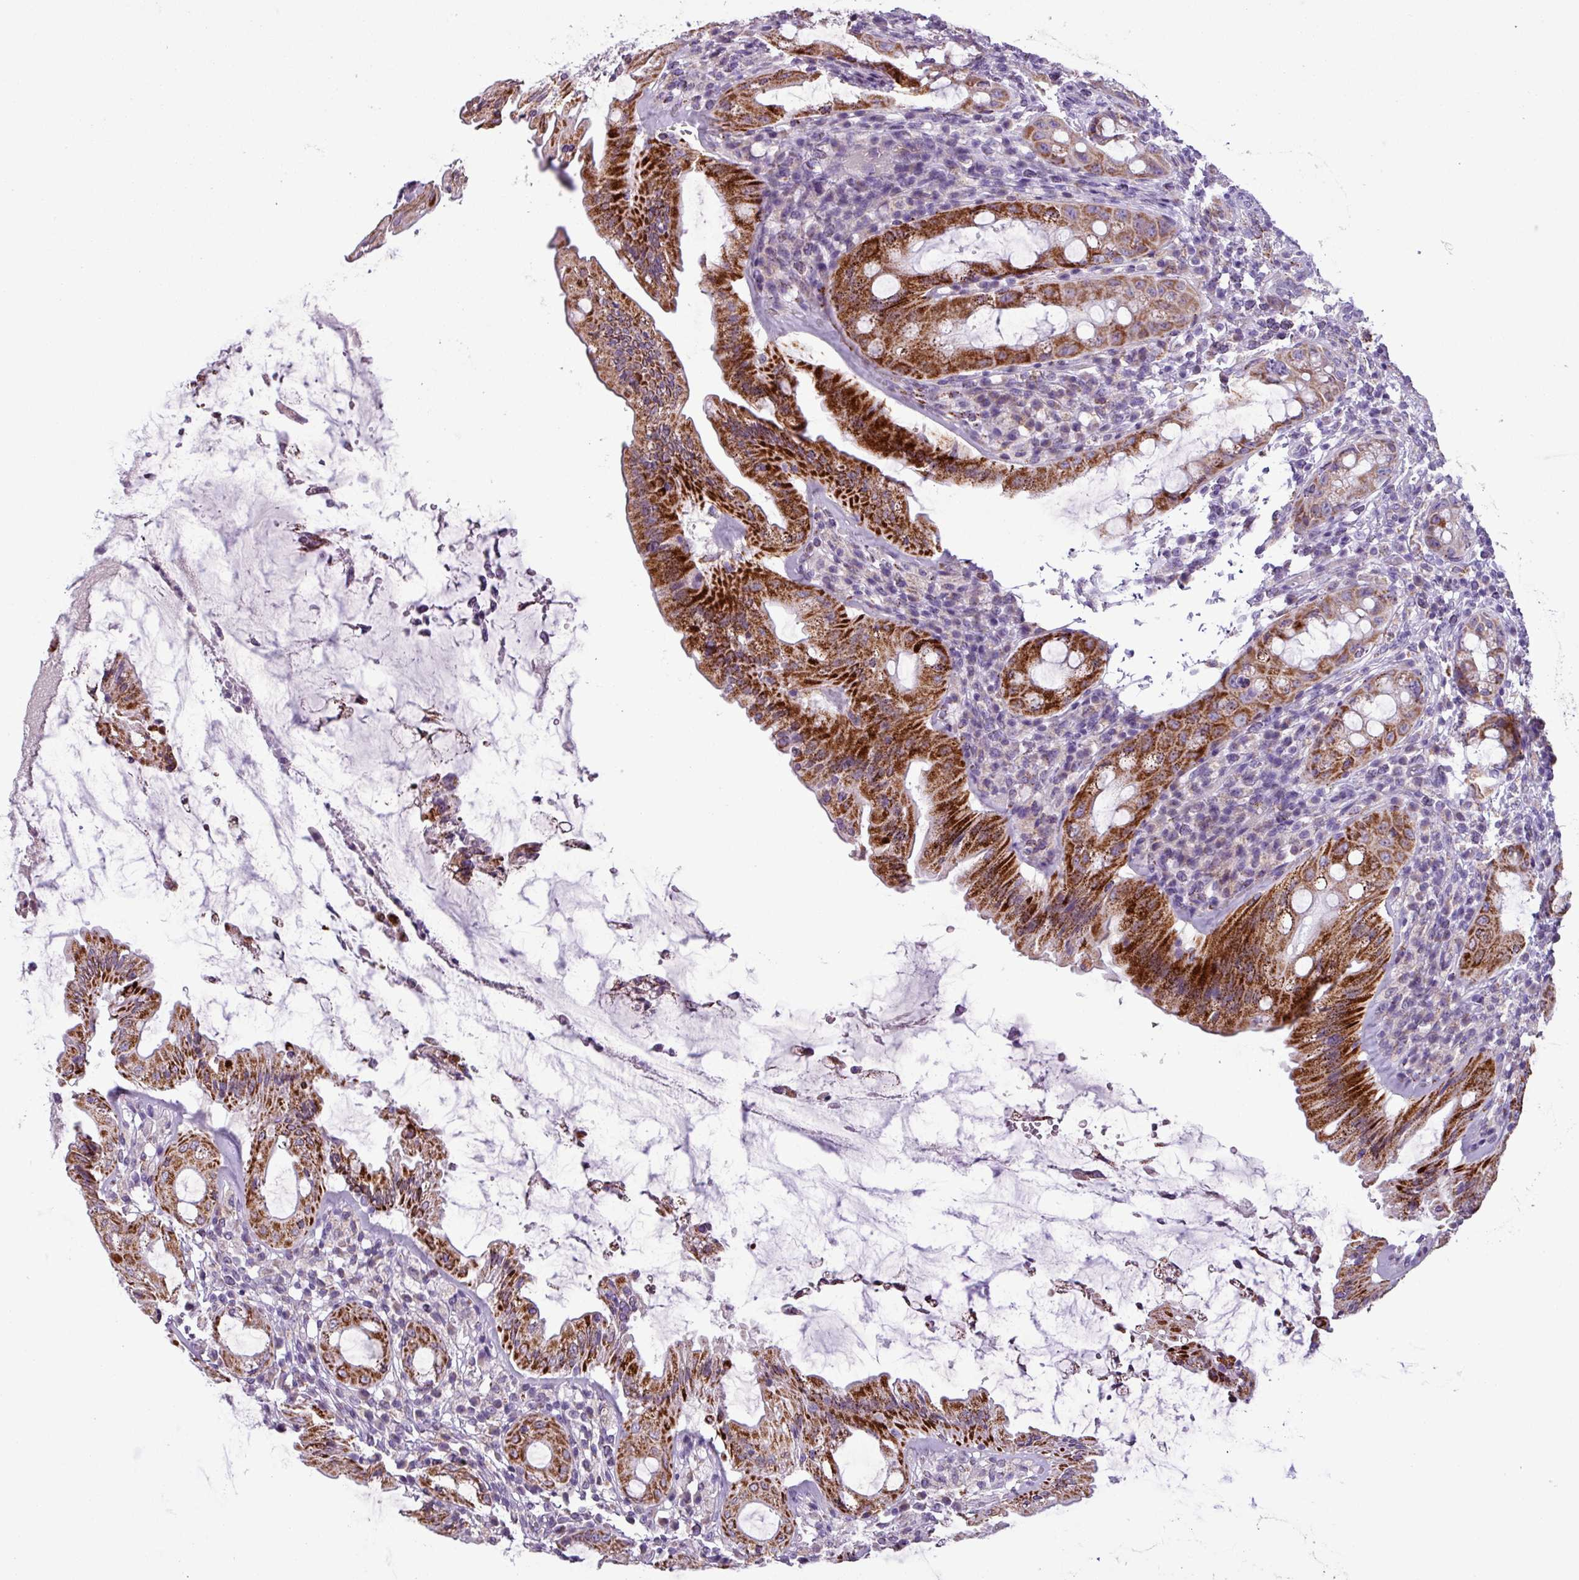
{"staining": {"intensity": "strong", "quantity": ">75%", "location": "cytoplasmic/membranous"}, "tissue": "rectum", "cell_type": "Glandular cells", "image_type": "normal", "snomed": [{"axis": "morphology", "description": "Normal tissue, NOS"}, {"axis": "topography", "description": "Rectum"}], "caption": "About >75% of glandular cells in unremarkable rectum reveal strong cytoplasmic/membranous protein expression as visualized by brown immunohistochemical staining.", "gene": "ZNF667", "patient": {"sex": "female", "age": 57}}